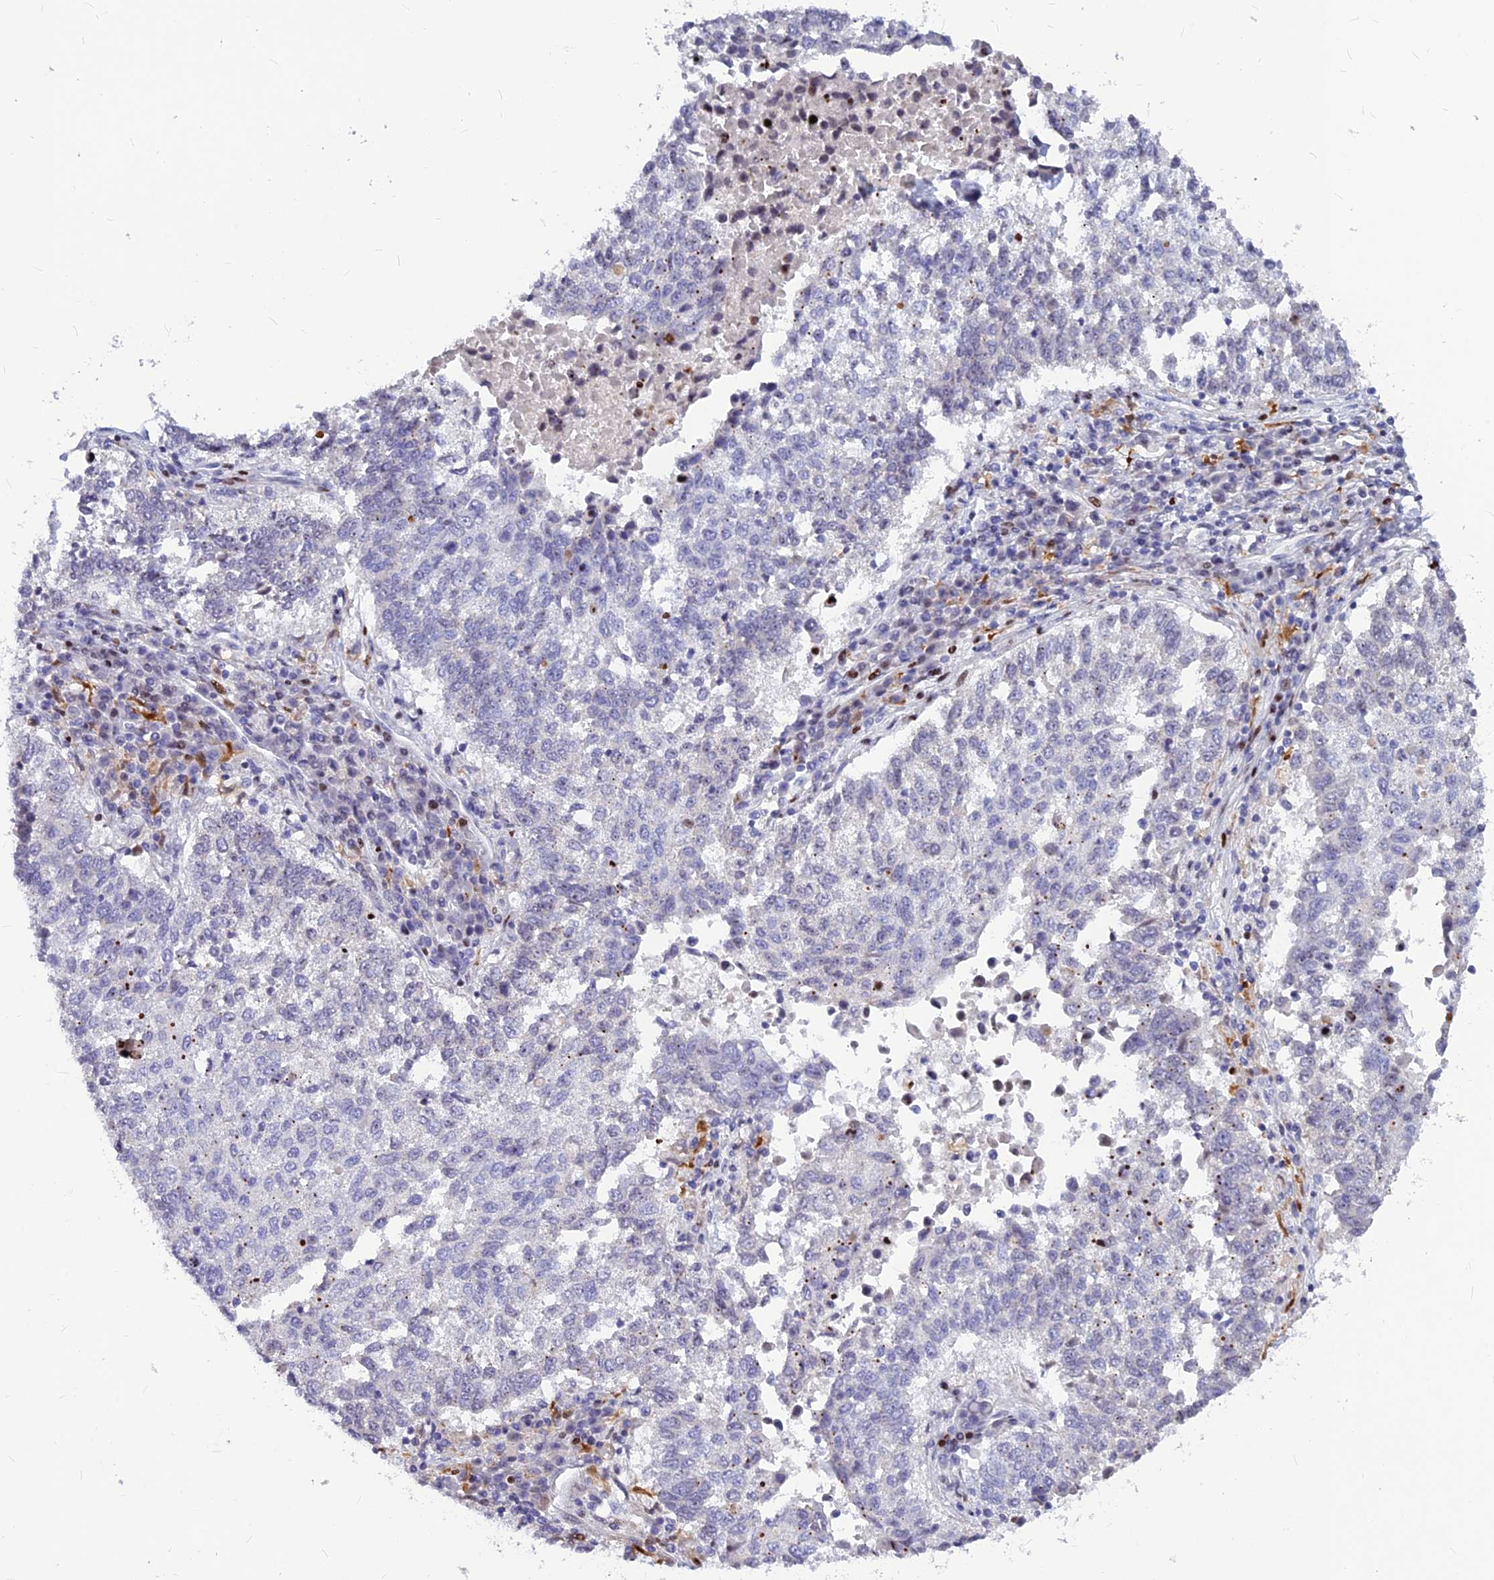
{"staining": {"intensity": "negative", "quantity": "none", "location": "none"}, "tissue": "lung cancer", "cell_type": "Tumor cells", "image_type": "cancer", "snomed": [{"axis": "morphology", "description": "Squamous cell carcinoma, NOS"}, {"axis": "topography", "description": "Lung"}], "caption": "Tumor cells are negative for brown protein staining in squamous cell carcinoma (lung).", "gene": "PRPS1", "patient": {"sex": "male", "age": 73}}